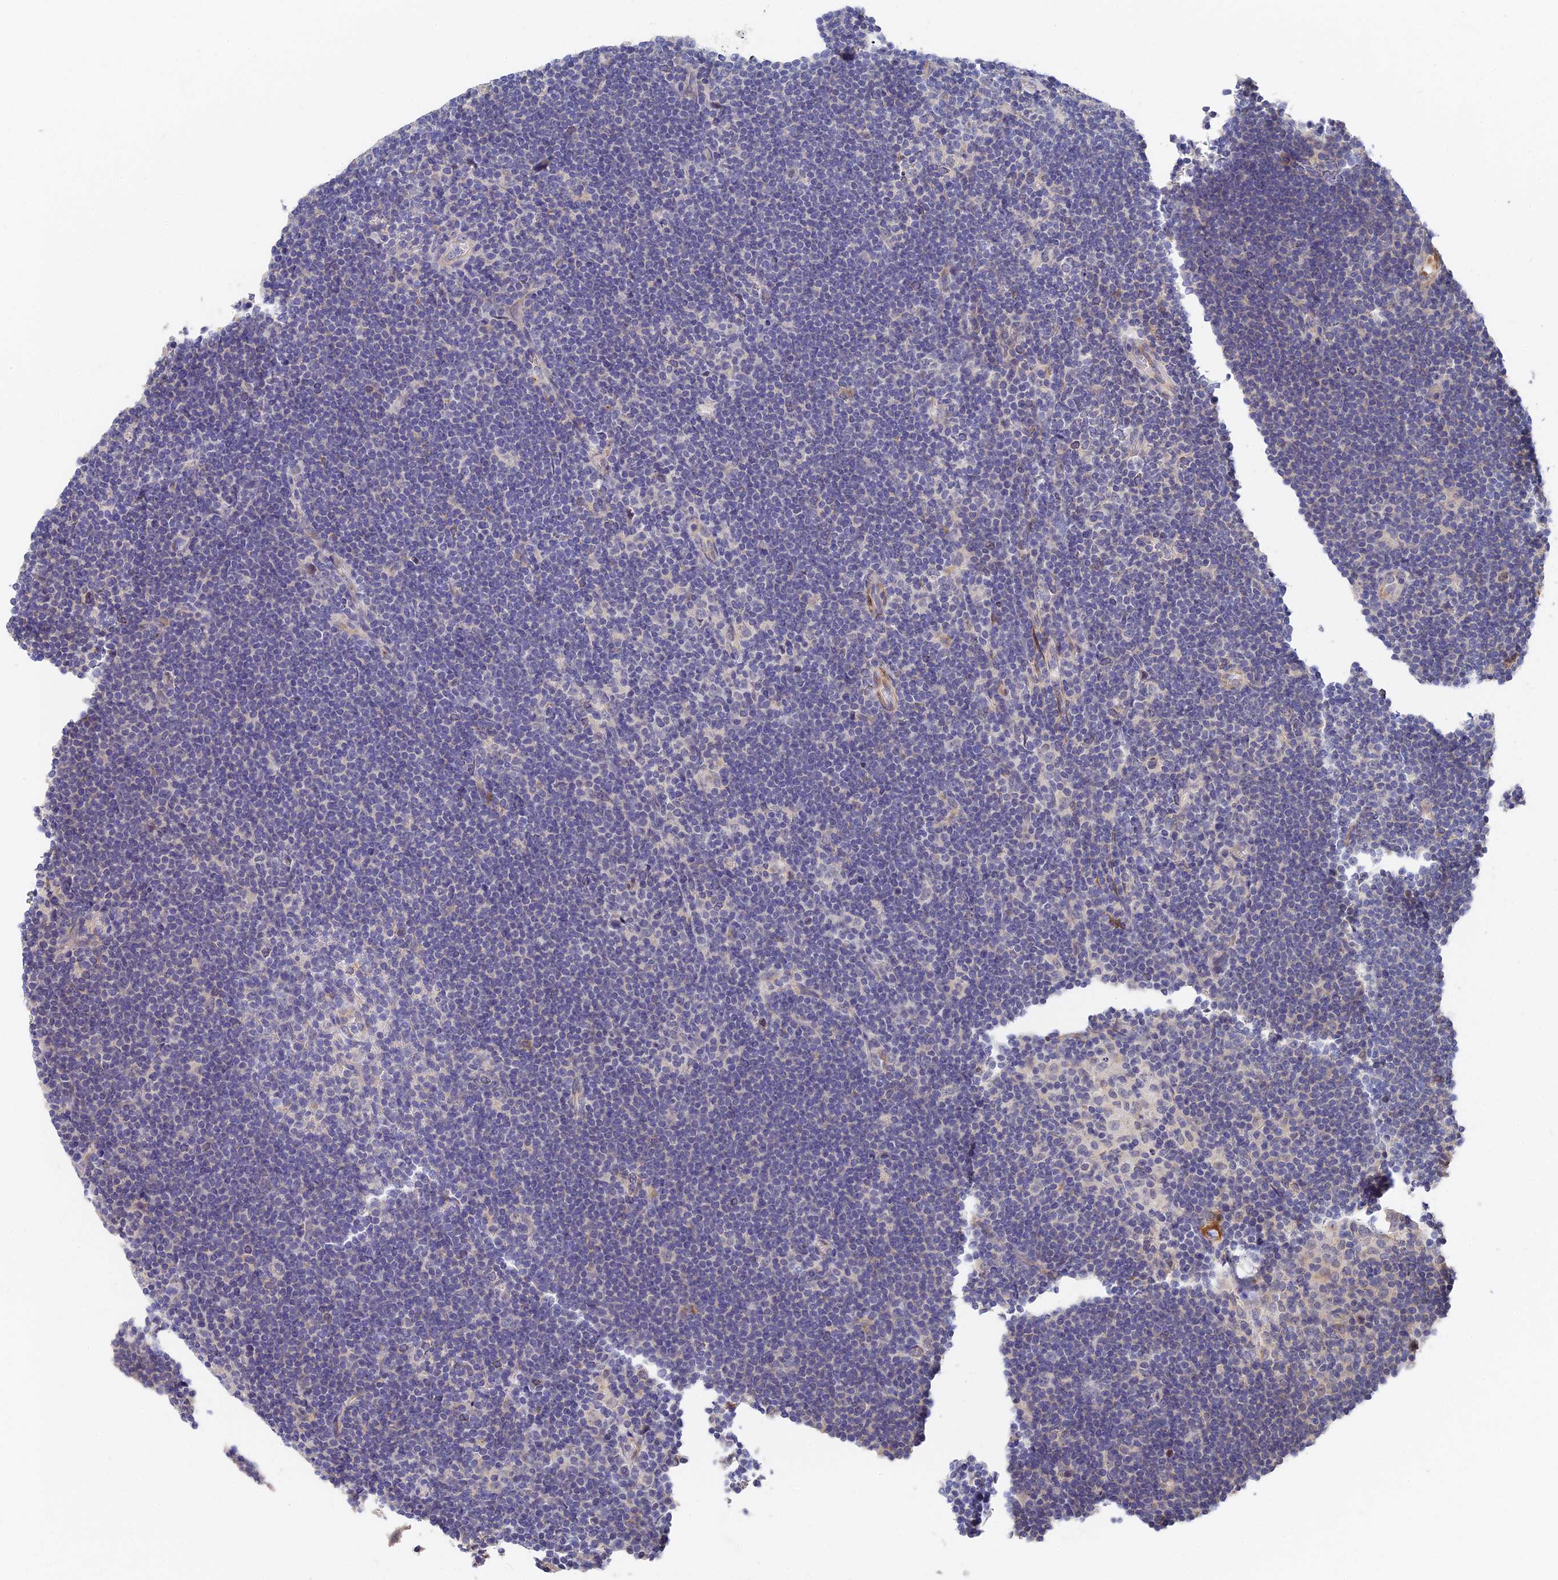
{"staining": {"intensity": "negative", "quantity": "none", "location": "none"}, "tissue": "lymphoma", "cell_type": "Tumor cells", "image_type": "cancer", "snomed": [{"axis": "morphology", "description": "Hodgkin's disease, NOS"}, {"axis": "topography", "description": "Lymph node"}], "caption": "Tumor cells are negative for protein expression in human Hodgkin's disease.", "gene": "CCDC113", "patient": {"sex": "female", "age": 57}}